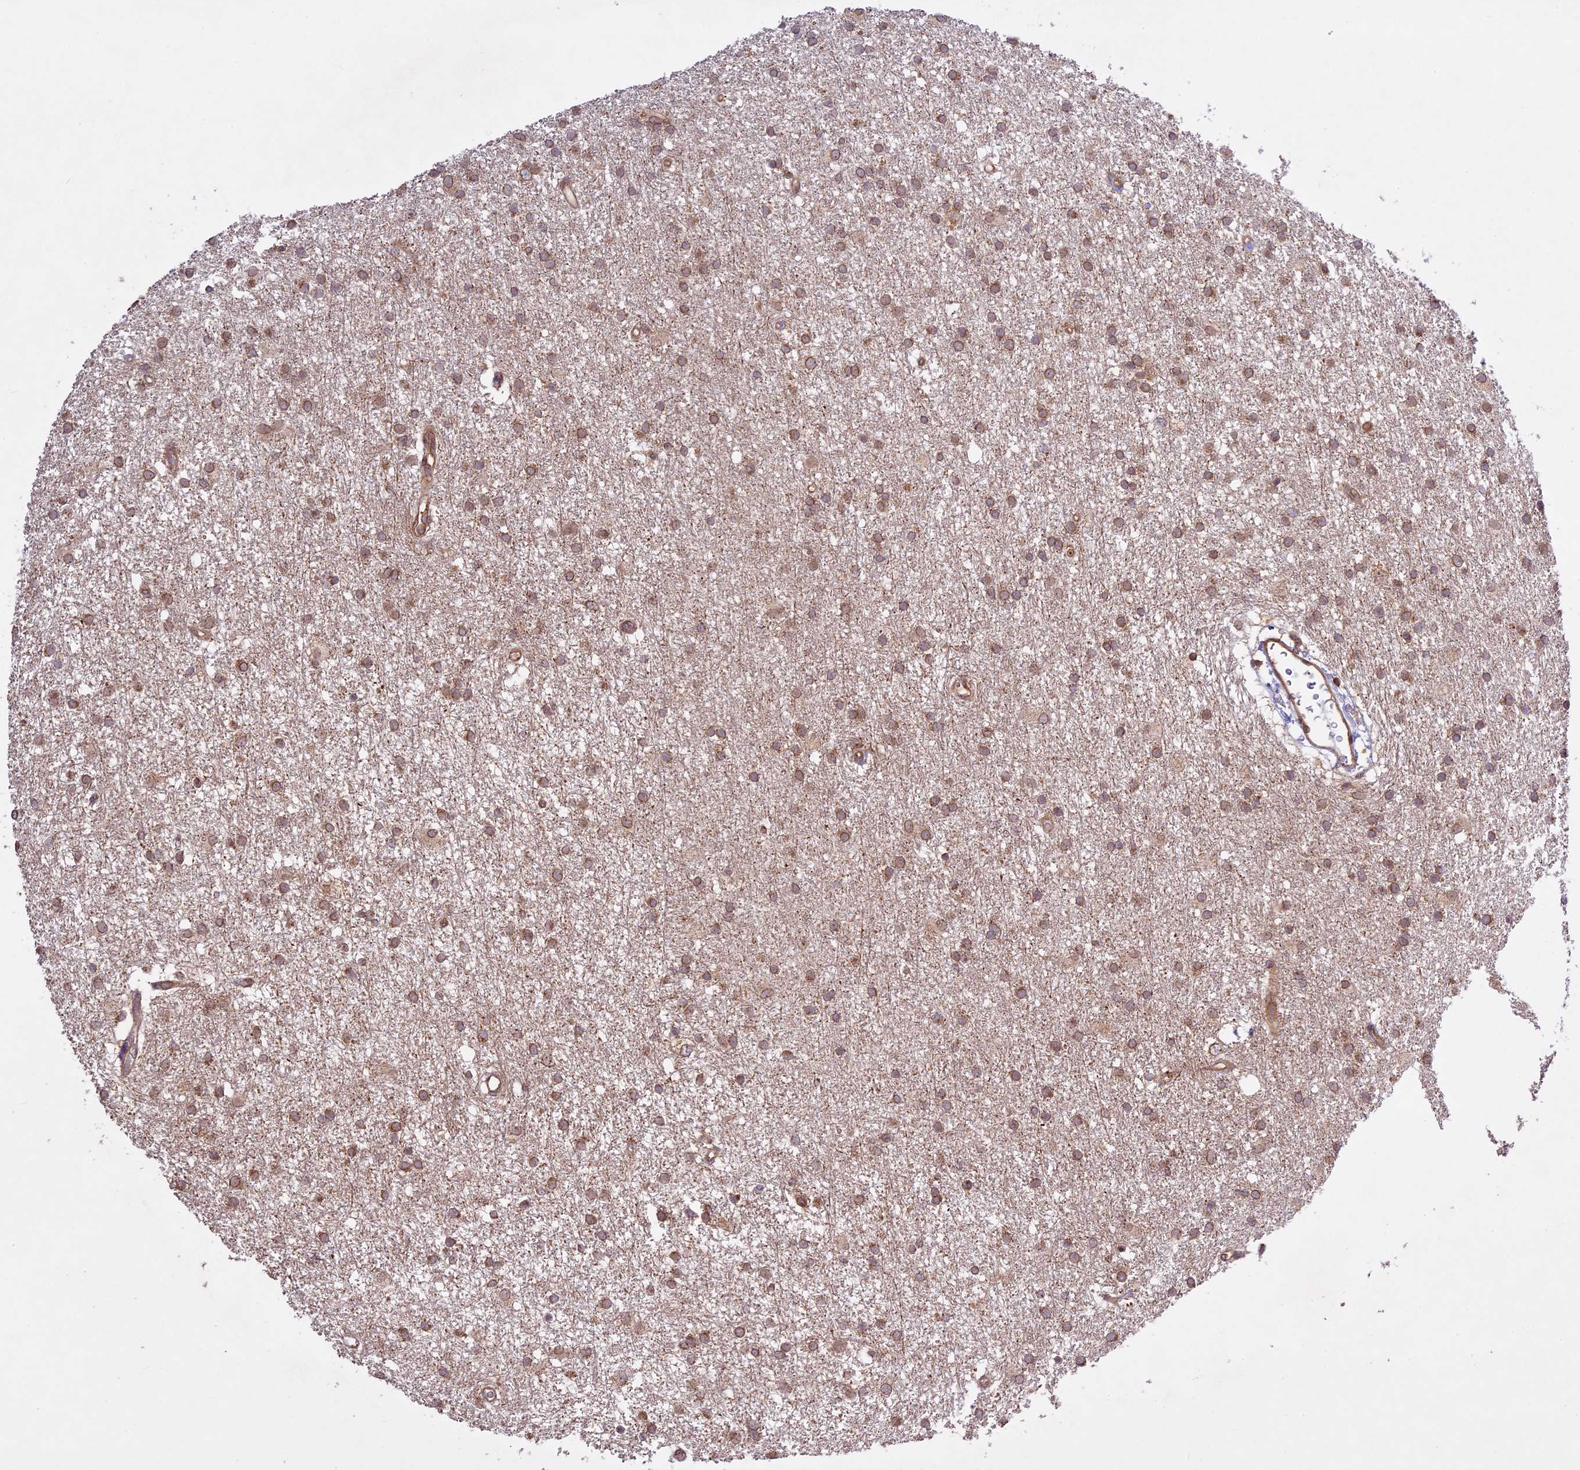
{"staining": {"intensity": "moderate", "quantity": ">75%", "location": "cytoplasmic/membranous"}, "tissue": "glioma", "cell_type": "Tumor cells", "image_type": "cancer", "snomed": [{"axis": "morphology", "description": "Glioma, malignant, High grade"}, {"axis": "topography", "description": "Brain"}], "caption": "Moderate cytoplasmic/membranous expression is appreciated in about >75% of tumor cells in malignant high-grade glioma.", "gene": "DGKH", "patient": {"sex": "male", "age": 77}}